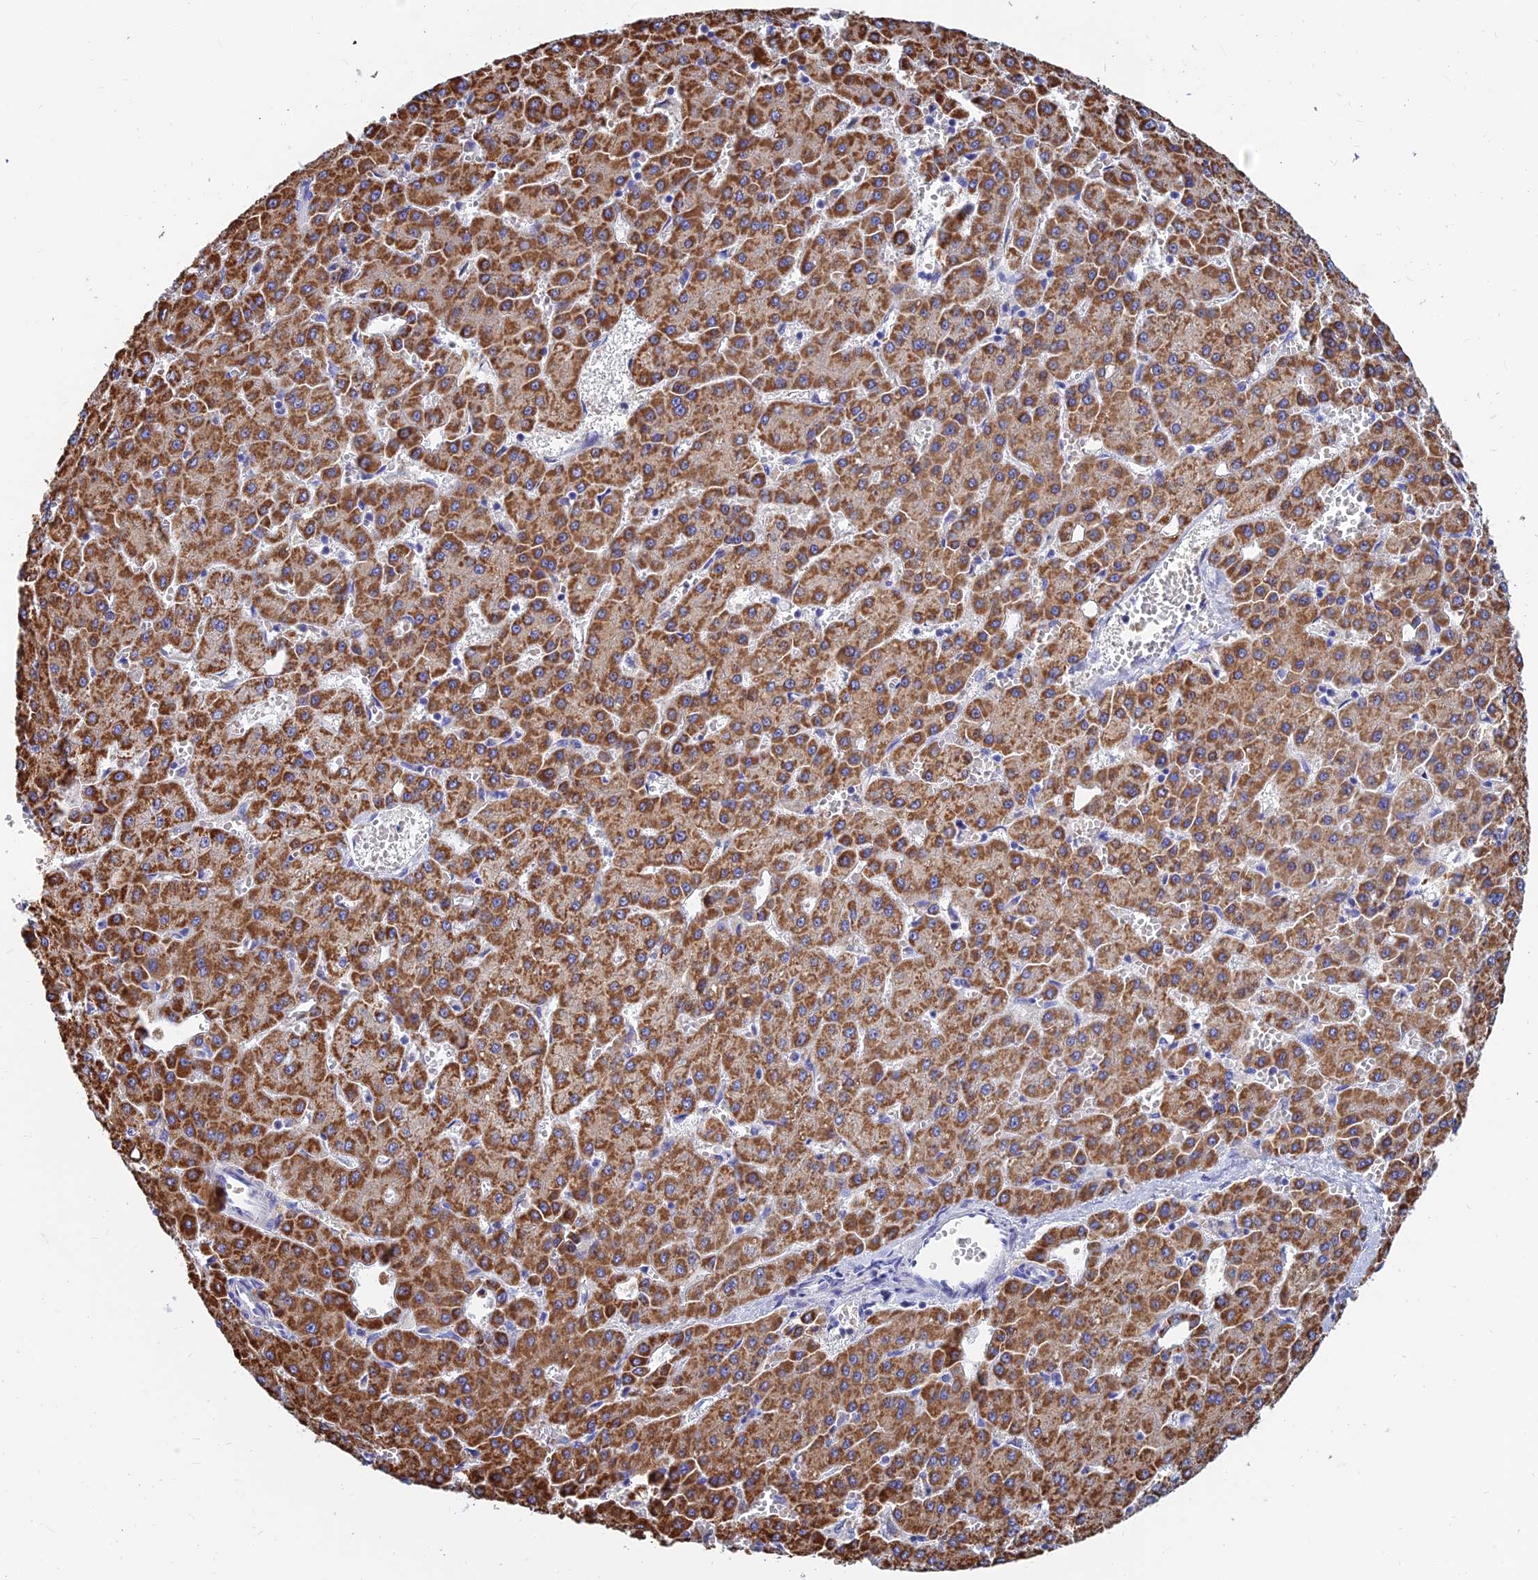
{"staining": {"intensity": "moderate", "quantity": ">75%", "location": "cytoplasmic/membranous"}, "tissue": "liver cancer", "cell_type": "Tumor cells", "image_type": "cancer", "snomed": [{"axis": "morphology", "description": "Carcinoma, Hepatocellular, NOS"}, {"axis": "topography", "description": "Liver"}], "caption": "High-magnification brightfield microscopy of hepatocellular carcinoma (liver) stained with DAB (brown) and counterstained with hematoxylin (blue). tumor cells exhibit moderate cytoplasmic/membranous positivity is identified in about>75% of cells.", "gene": "MGST1", "patient": {"sex": "male", "age": 47}}